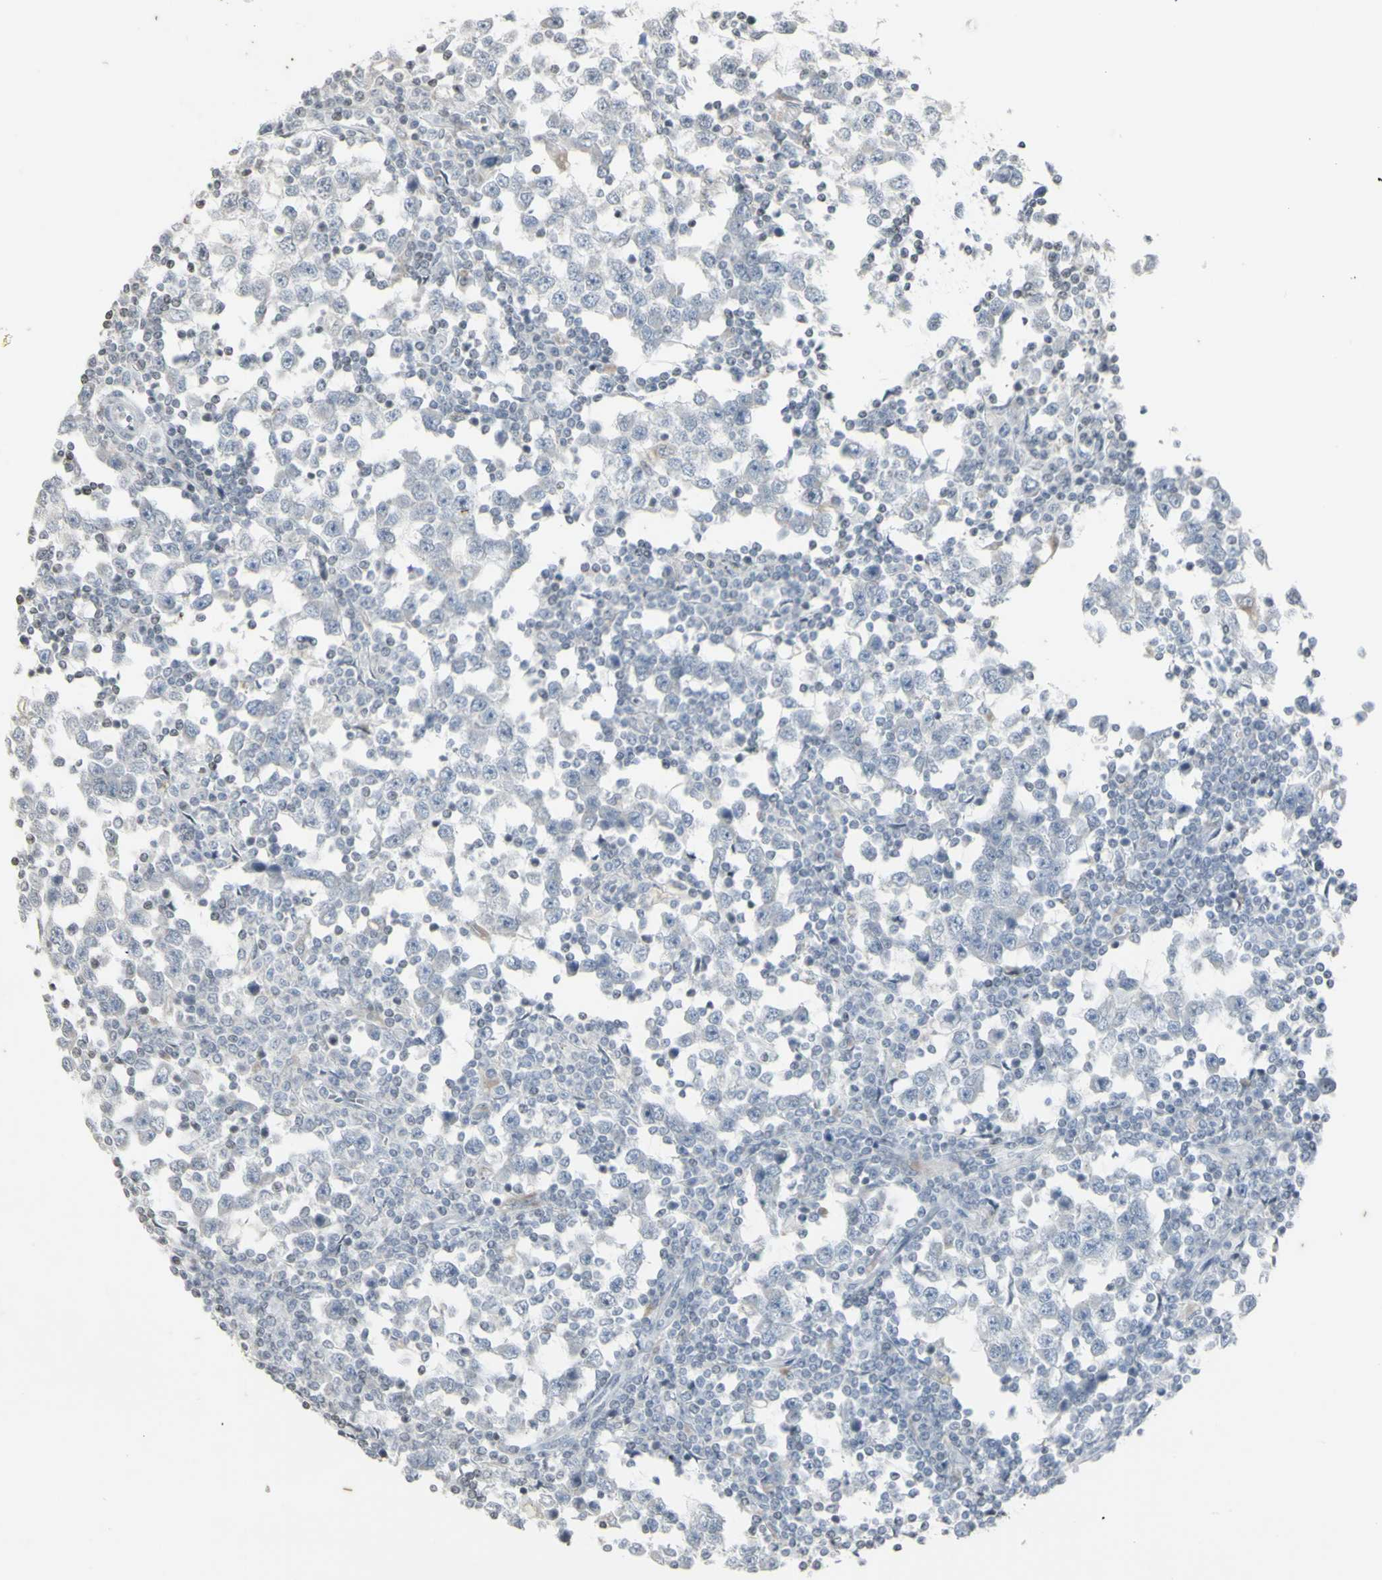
{"staining": {"intensity": "negative", "quantity": "none", "location": "none"}, "tissue": "testis cancer", "cell_type": "Tumor cells", "image_type": "cancer", "snomed": [{"axis": "morphology", "description": "Seminoma, NOS"}, {"axis": "topography", "description": "Testis"}], "caption": "Testis cancer (seminoma) was stained to show a protein in brown. There is no significant expression in tumor cells.", "gene": "MUC5AC", "patient": {"sex": "male", "age": 65}}